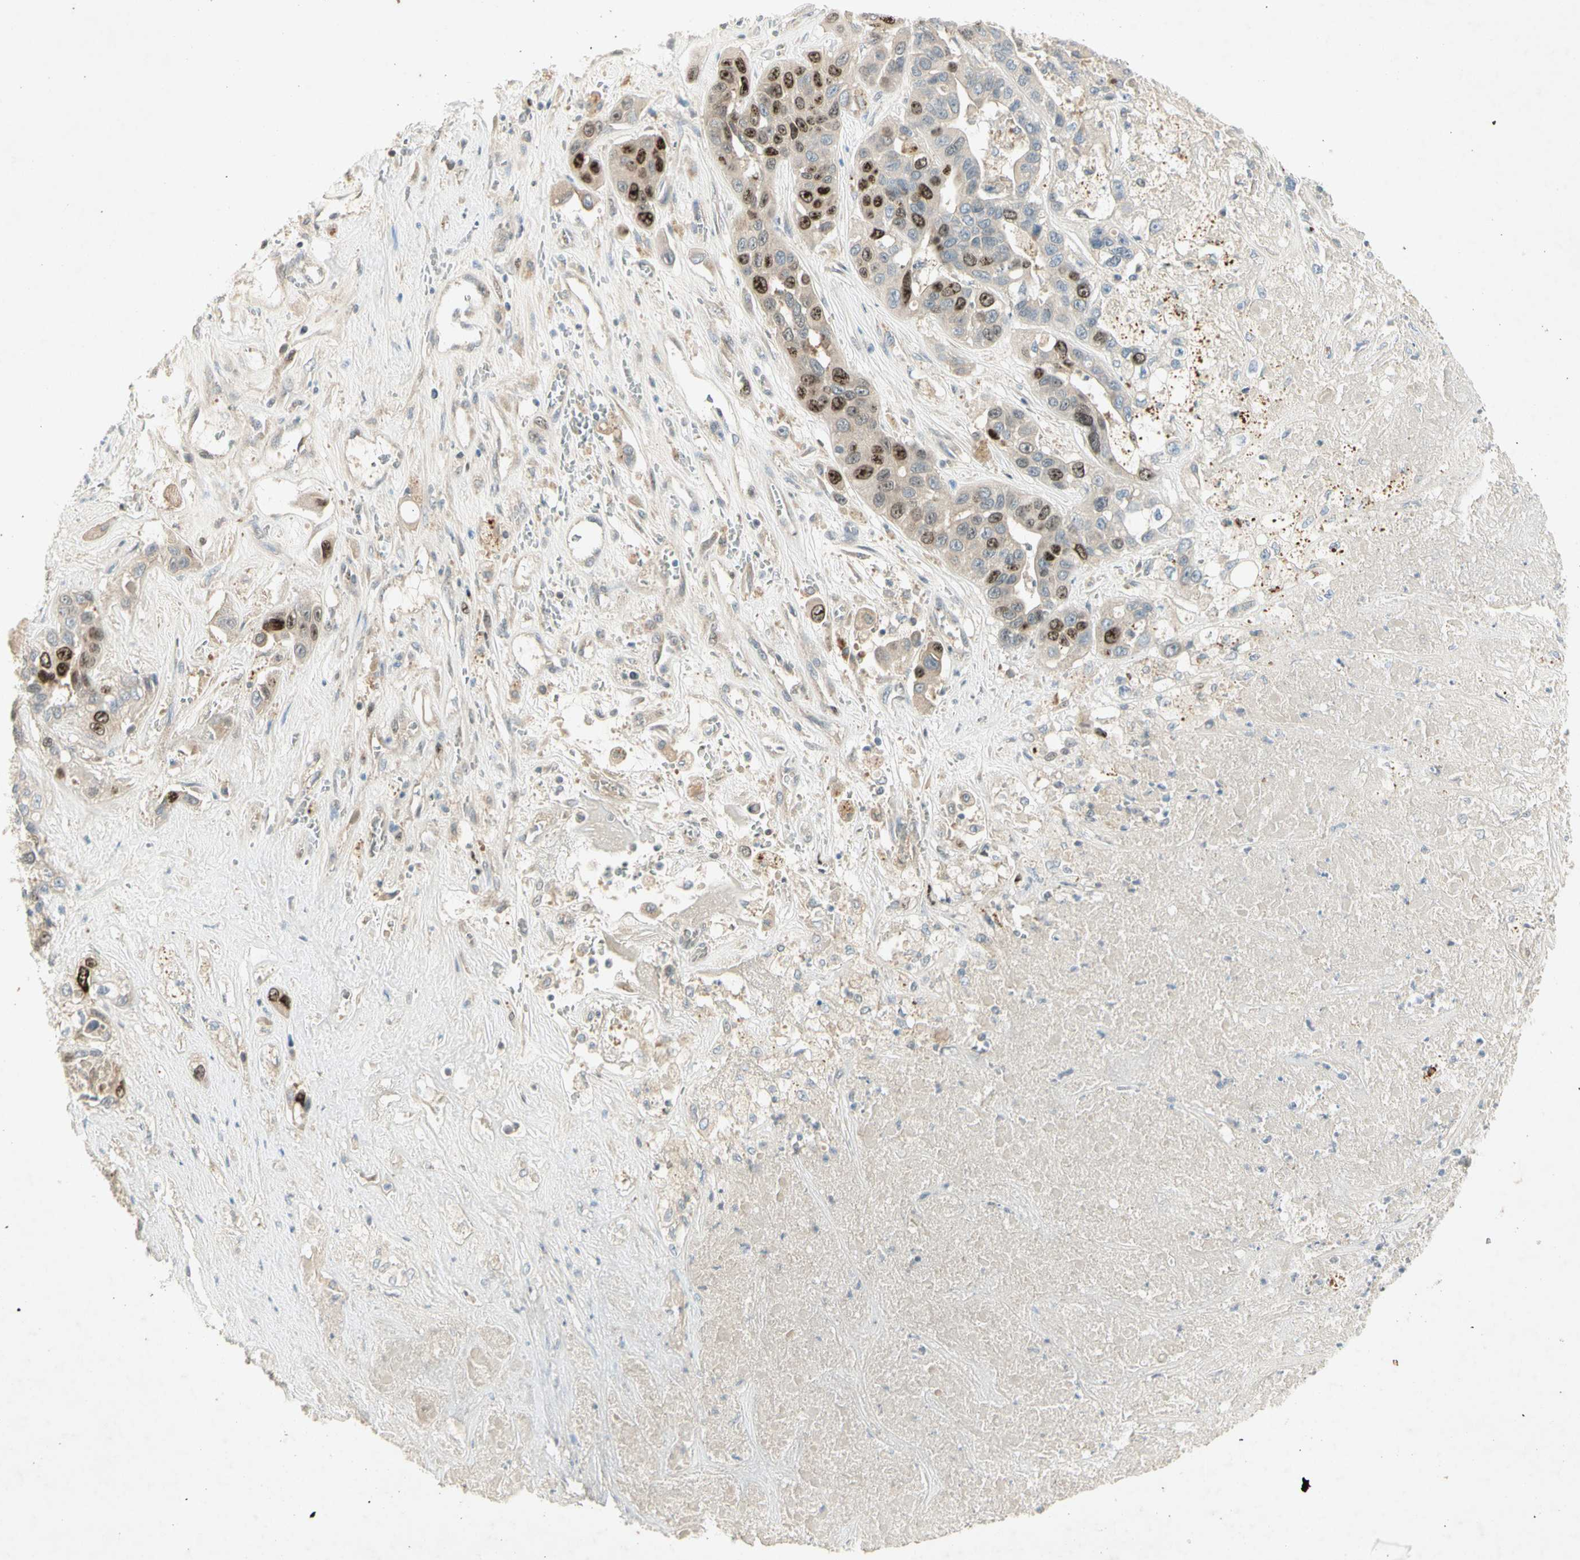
{"staining": {"intensity": "strong", "quantity": "<25%", "location": "nuclear"}, "tissue": "liver cancer", "cell_type": "Tumor cells", "image_type": "cancer", "snomed": [{"axis": "morphology", "description": "Cholangiocarcinoma"}, {"axis": "topography", "description": "Liver"}], "caption": "Tumor cells demonstrate strong nuclear staining in about <25% of cells in cholangiocarcinoma (liver). Ihc stains the protein in brown and the nuclei are stained blue.", "gene": "PITX1", "patient": {"sex": "female", "age": 52}}